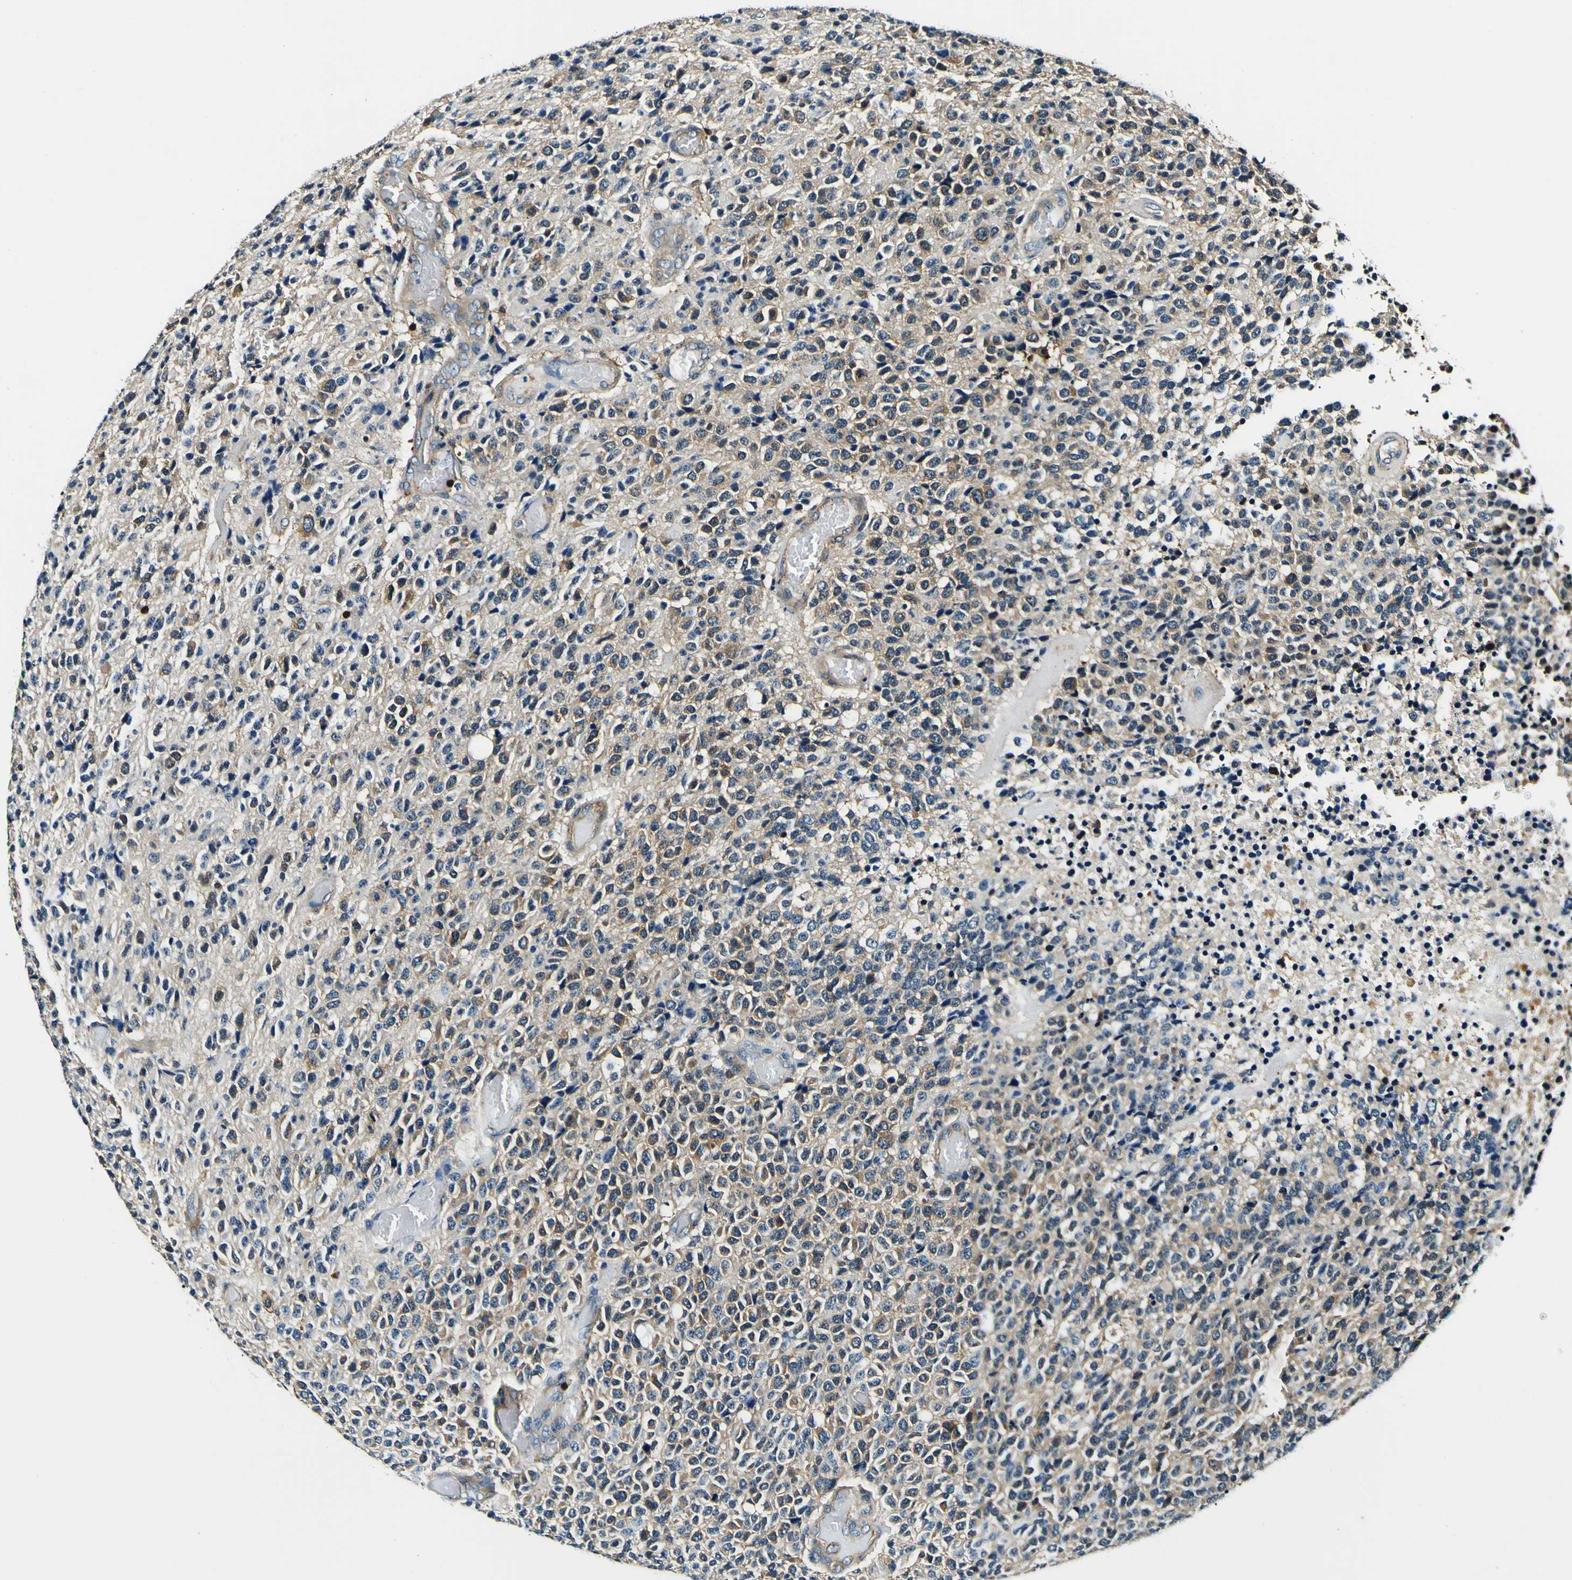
{"staining": {"intensity": "weak", "quantity": ">75%", "location": "cytoplasmic/membranous"}, "tissue": "glioma", "cell_type": "Tumor cells", "image_type": "cancer", "snomed": [{"axis": "morphology", "description": "Glioma, malignant, High grade"}, {"axis": "topography", "description": "pancreas cauda"}], "caption": "Tumor cells show low levels of weak cytoplasmic/membranous staining in approximately >75% of cells in glioma.", "gene": "RHOT2", "patient": {"sex": "male", "age": 60}}